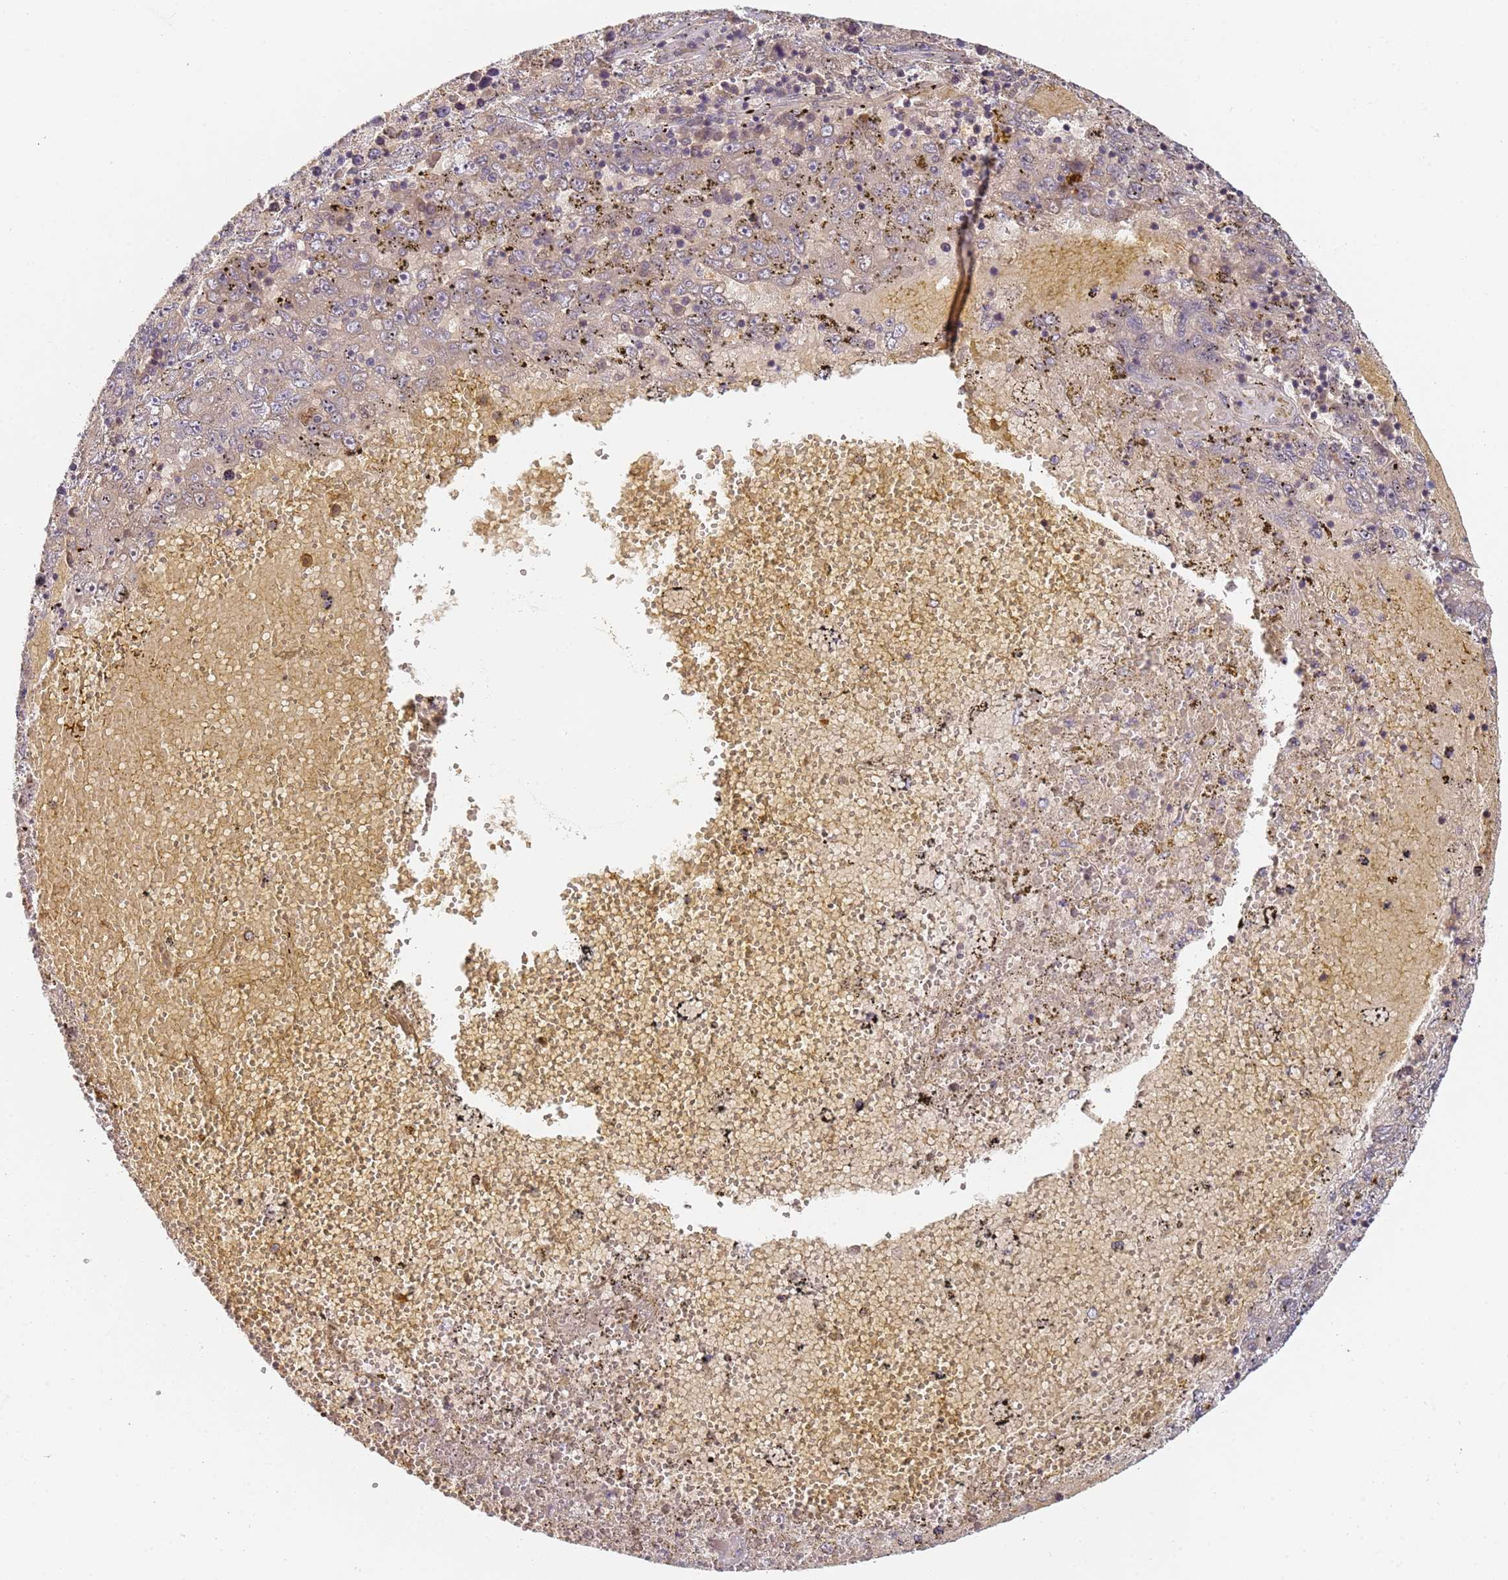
{"staining": {"intensity": "negative", "quantity": "none", "location": "none"}, "tissue": "liver cancer", "cell_type": "Tumor cells", "image_type": "cancer", "snomed": [{"axis": "morphology", "description": "Carcinoma, Hepatocellular, NOS"}, {"axis": "topography", "description": "Liver"}], "caption": "Immunohistochemistry of human liver cancer (hepatocellular carcinoma) shows no staining in tumor cells.", "gene": "HMCES", "patient": {"sex": "male", "age": 49}}